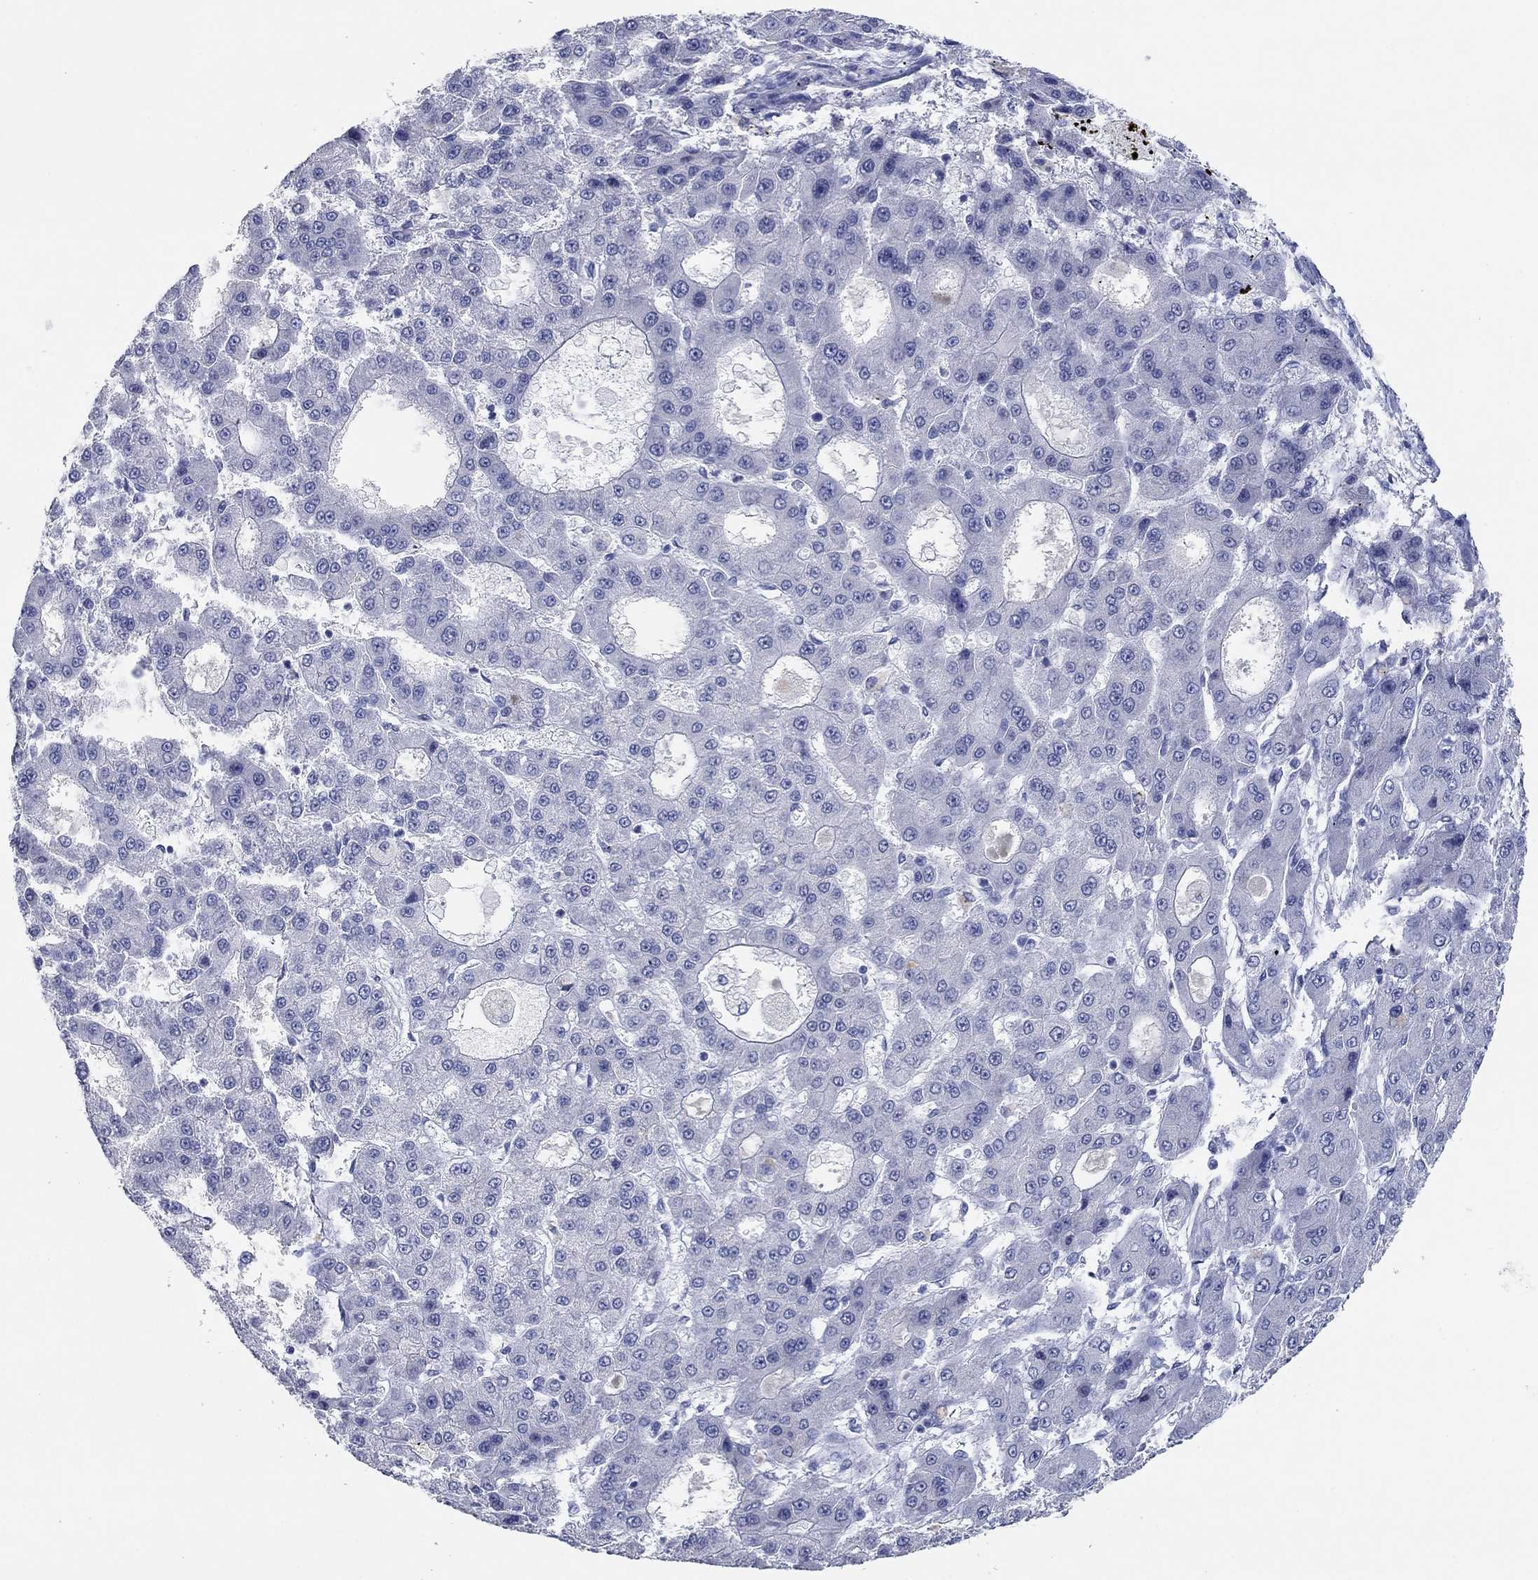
{"staining": {"intensity": "negative", "quantity": "none", "location": "none"}, "tissue": "liver cancer", "cell_type": "Tumor cells", "image_type": "cancer", "snomed": [{"axis": "morphology", "description": "Carcinoma, Hepatocellular, NOS"}, {"axis": "topography", "description": "Liver"}], "caption": "Tumor cells are negative for protein expression in human liver cancer.", "gene": "POU5F1", "patient": {"sex": "male", "age": 70}}